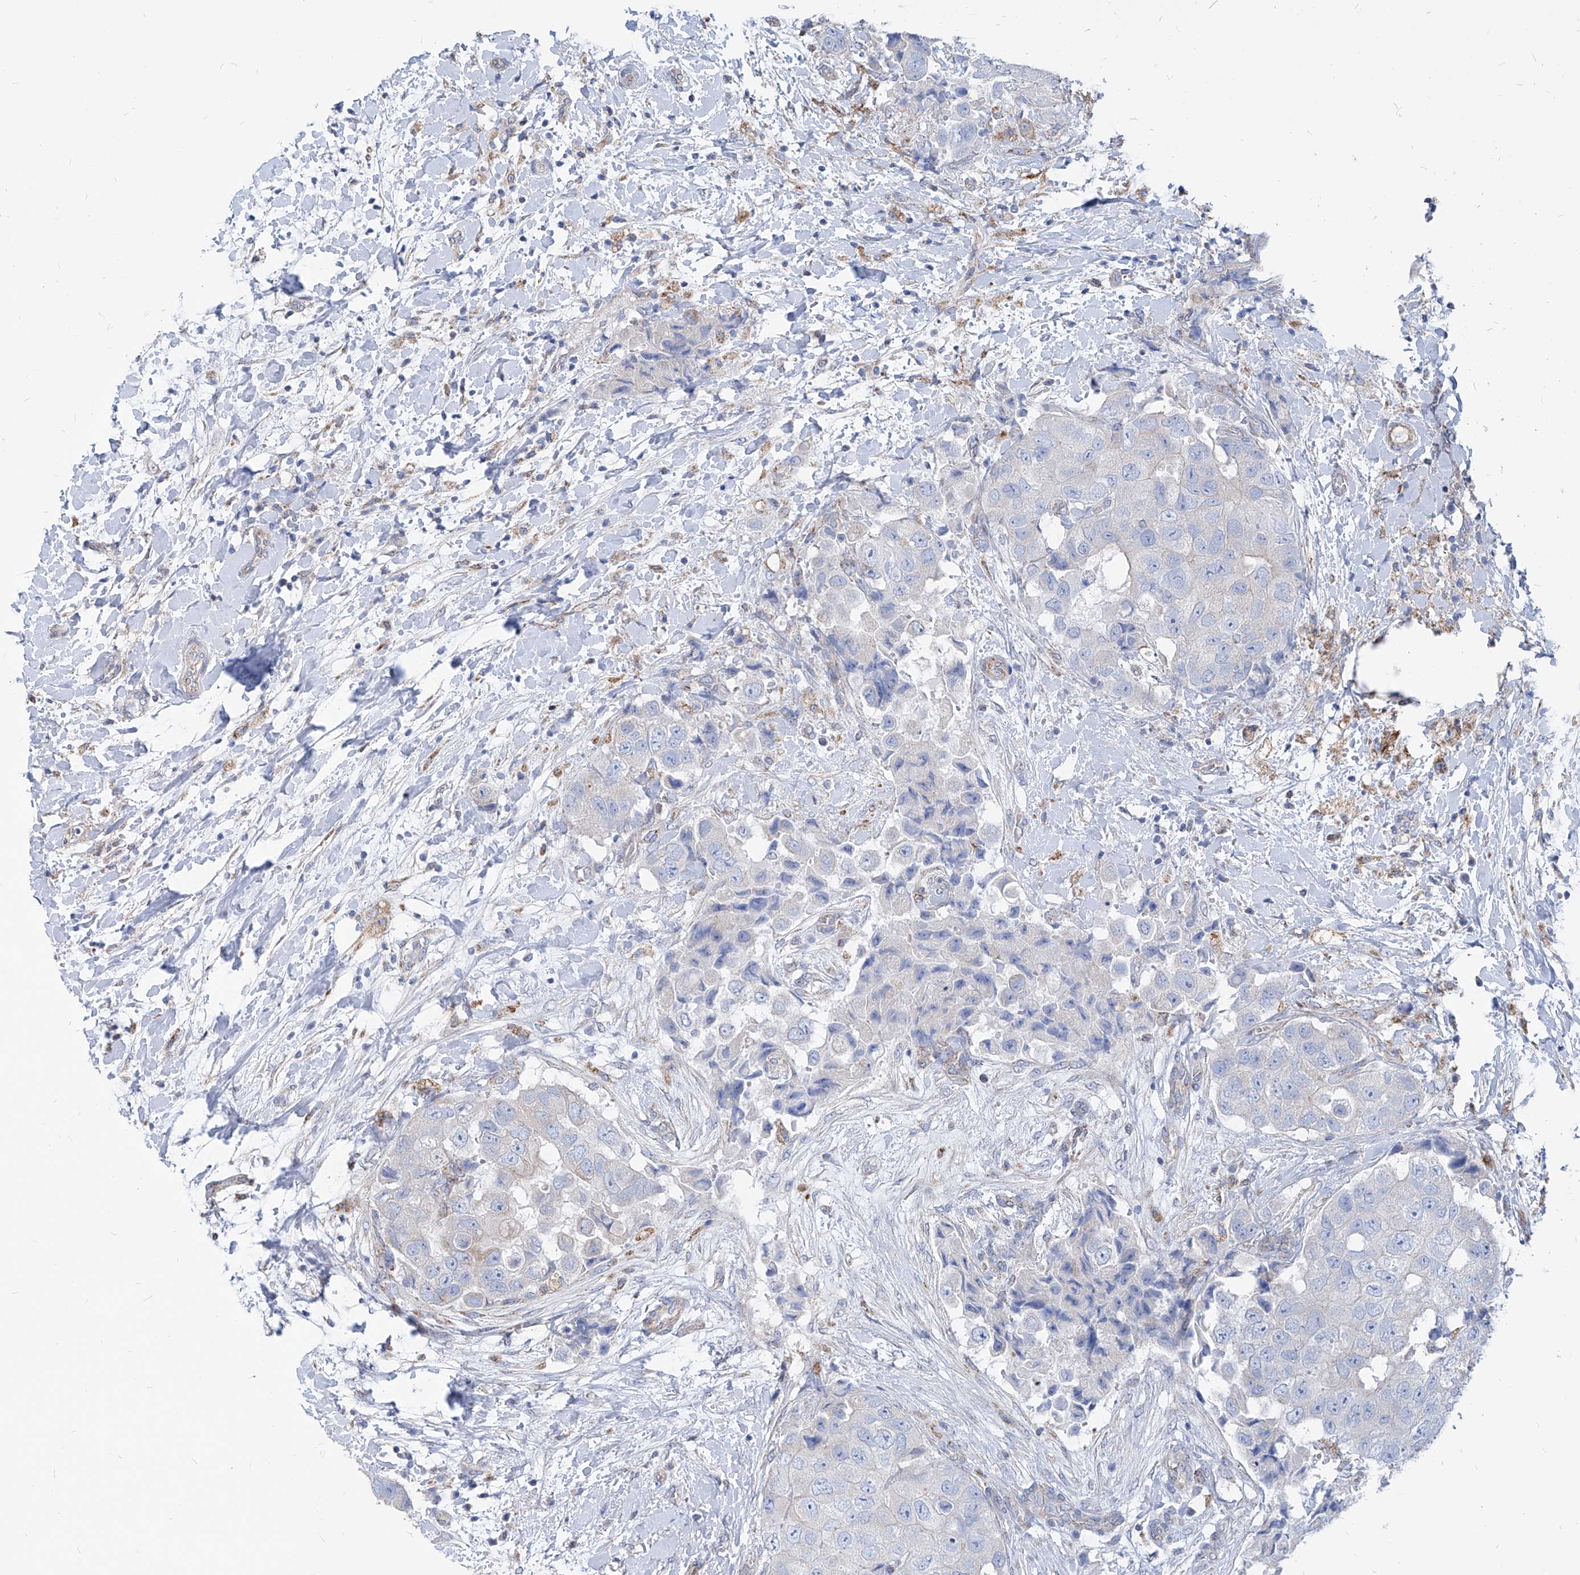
{"staining": {"intensity": "negative", "quantity": "none", "location": "none"}, "tissue": "breast cancer", "cell_type": "Tumor cells", "image_type": "cancer", "snomed": [{"axis": "morphology", "description": "Normal tissue, NOS"}, {"axis": "morphology", "description": "Duct carcinoma"}, {"axis": "topography", "description": "Breast"}], "caption": "Protein analysis of breast cancer (intraductal carcinoma) displays no significant expression in tumor cells.", "gene": "AGPS", "patient": {"sex": "female", "age": 62}}